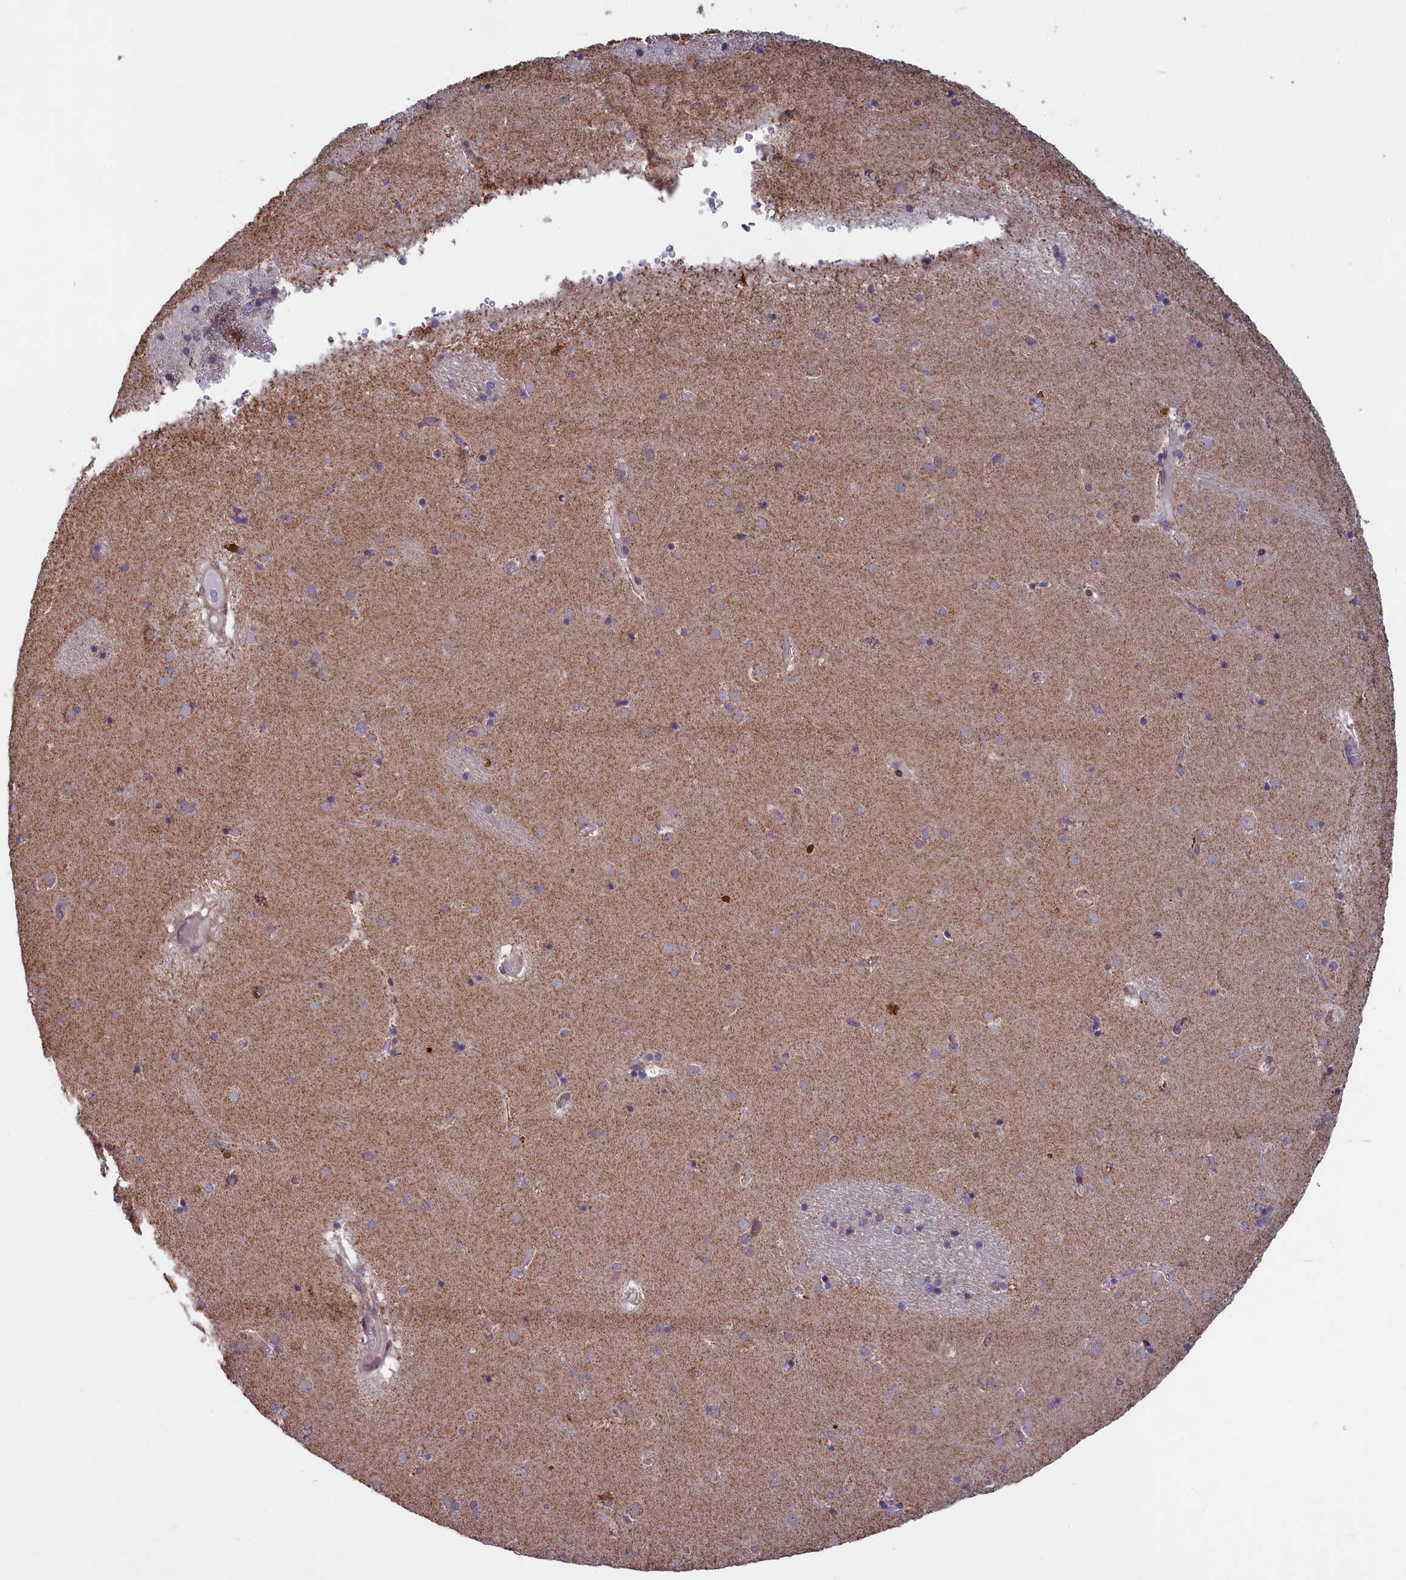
{"staining": {"intensity": "weak", "quantity": "<25%", "location": "cytoplasmic/membranous"}, "tissue": "caudate", "cell_type": "Glial cells", "image_type": "normal", "snomed": [{"axis": "morphology", "description": "Normal tissue, NOS"}, {"axis": "topography", "description": "Lateral ventricle wall"}], "caption": "Immunohistochemical staining of normal caudate demonstrates no significant staining in glial cells.", "gene": "ACAD8", "patient": {"sex": "male", "age": 70}}